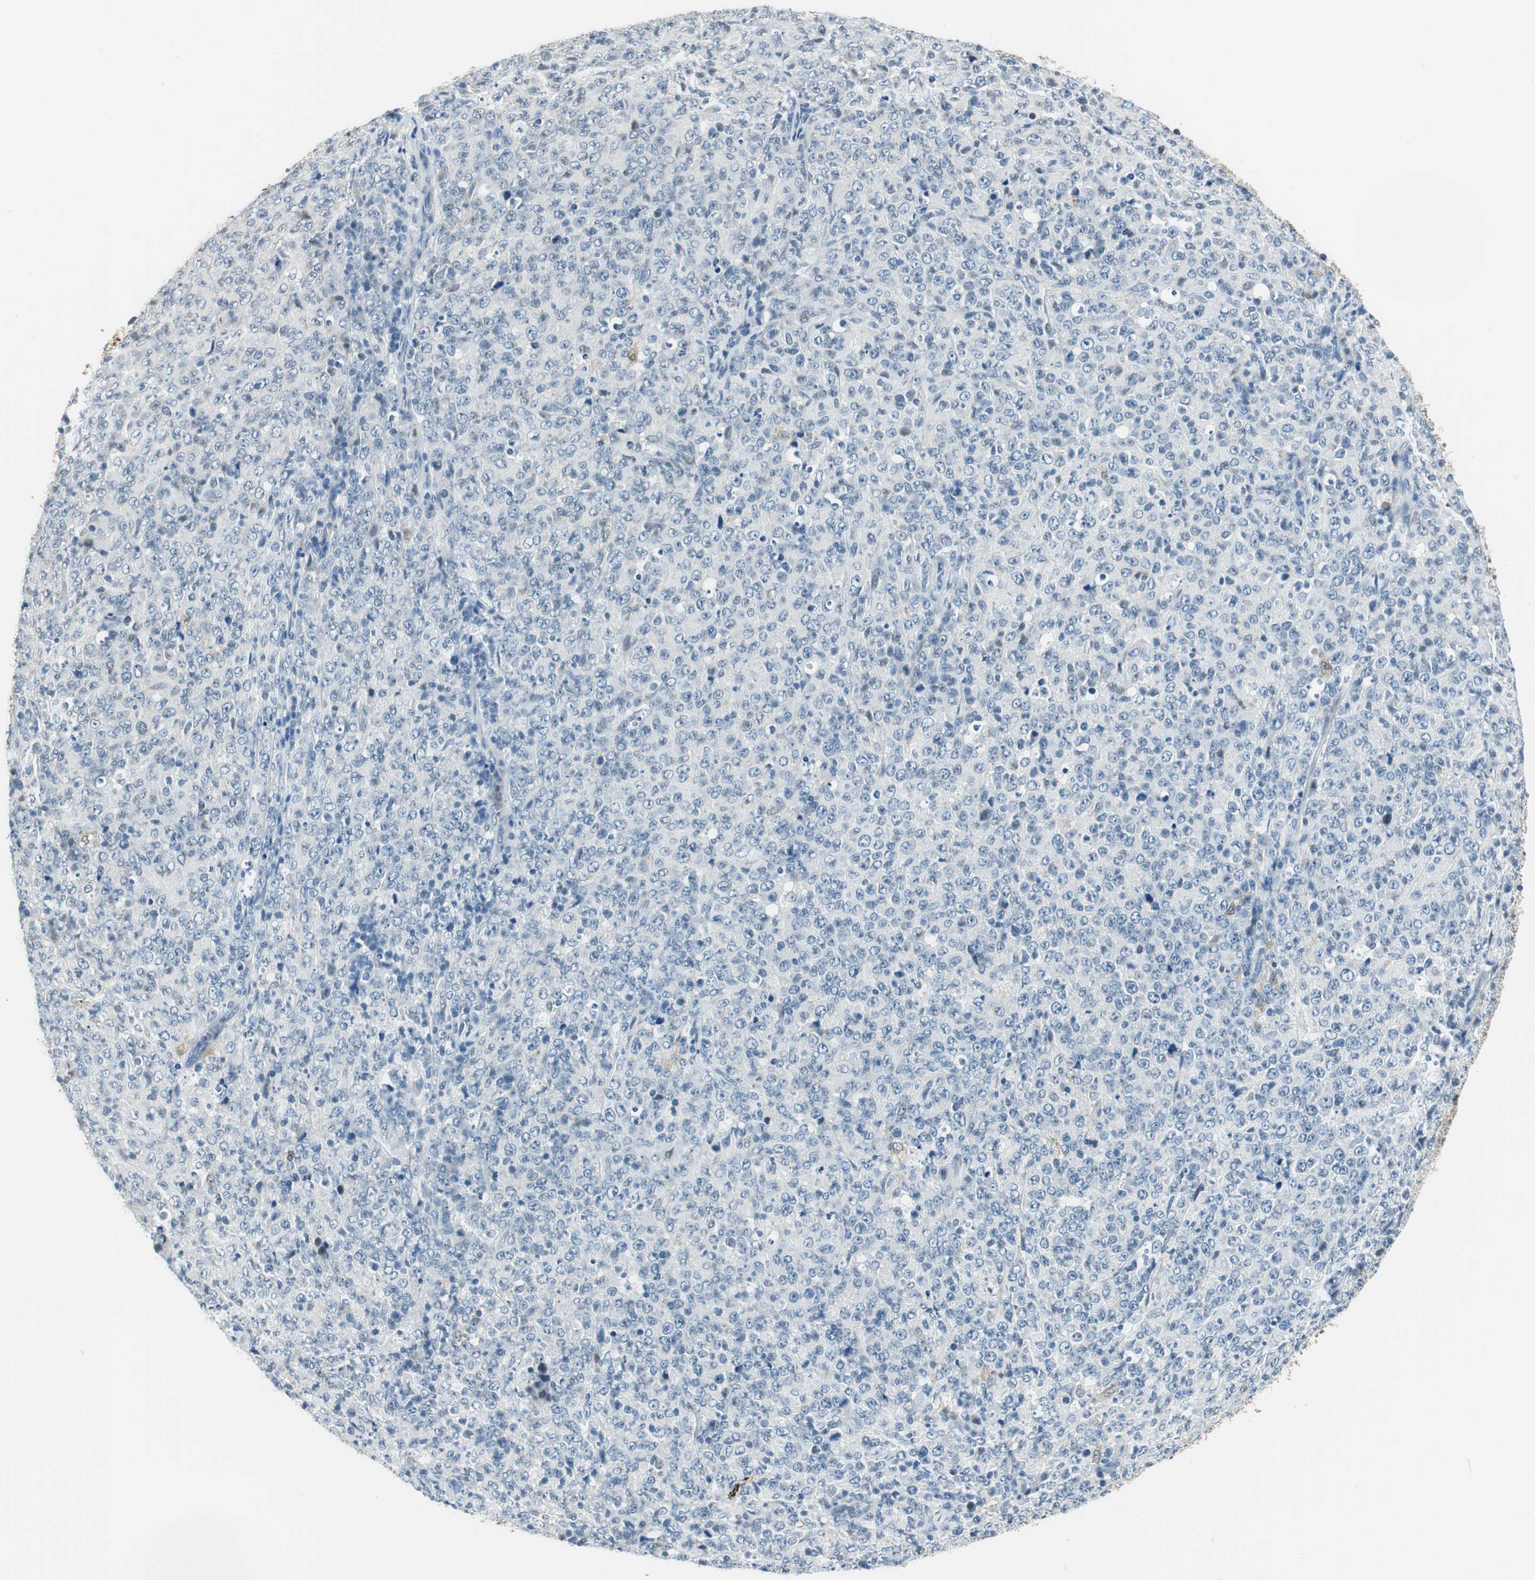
{"staining": {"intensity": "negative", "quantity": "none", "location": "none"}, "tissue": "lymphoma", "cell_type": "Tumor cells", "image_type": "cancer", "snomed": [{"axis": "morphology", "description": "Malignant lymphoma, non-Hodgkin's type, High grade"}, {"axis": "topography", "description": "Tonsil"}], "caption": "Immunohistochemical staining of malignant lymphoma, non-Hodgkin's type (high-grade) reveals no significant expression in tumor cells.", "gene": "ME1", "patient": {"sex": "female", "age": 36}}